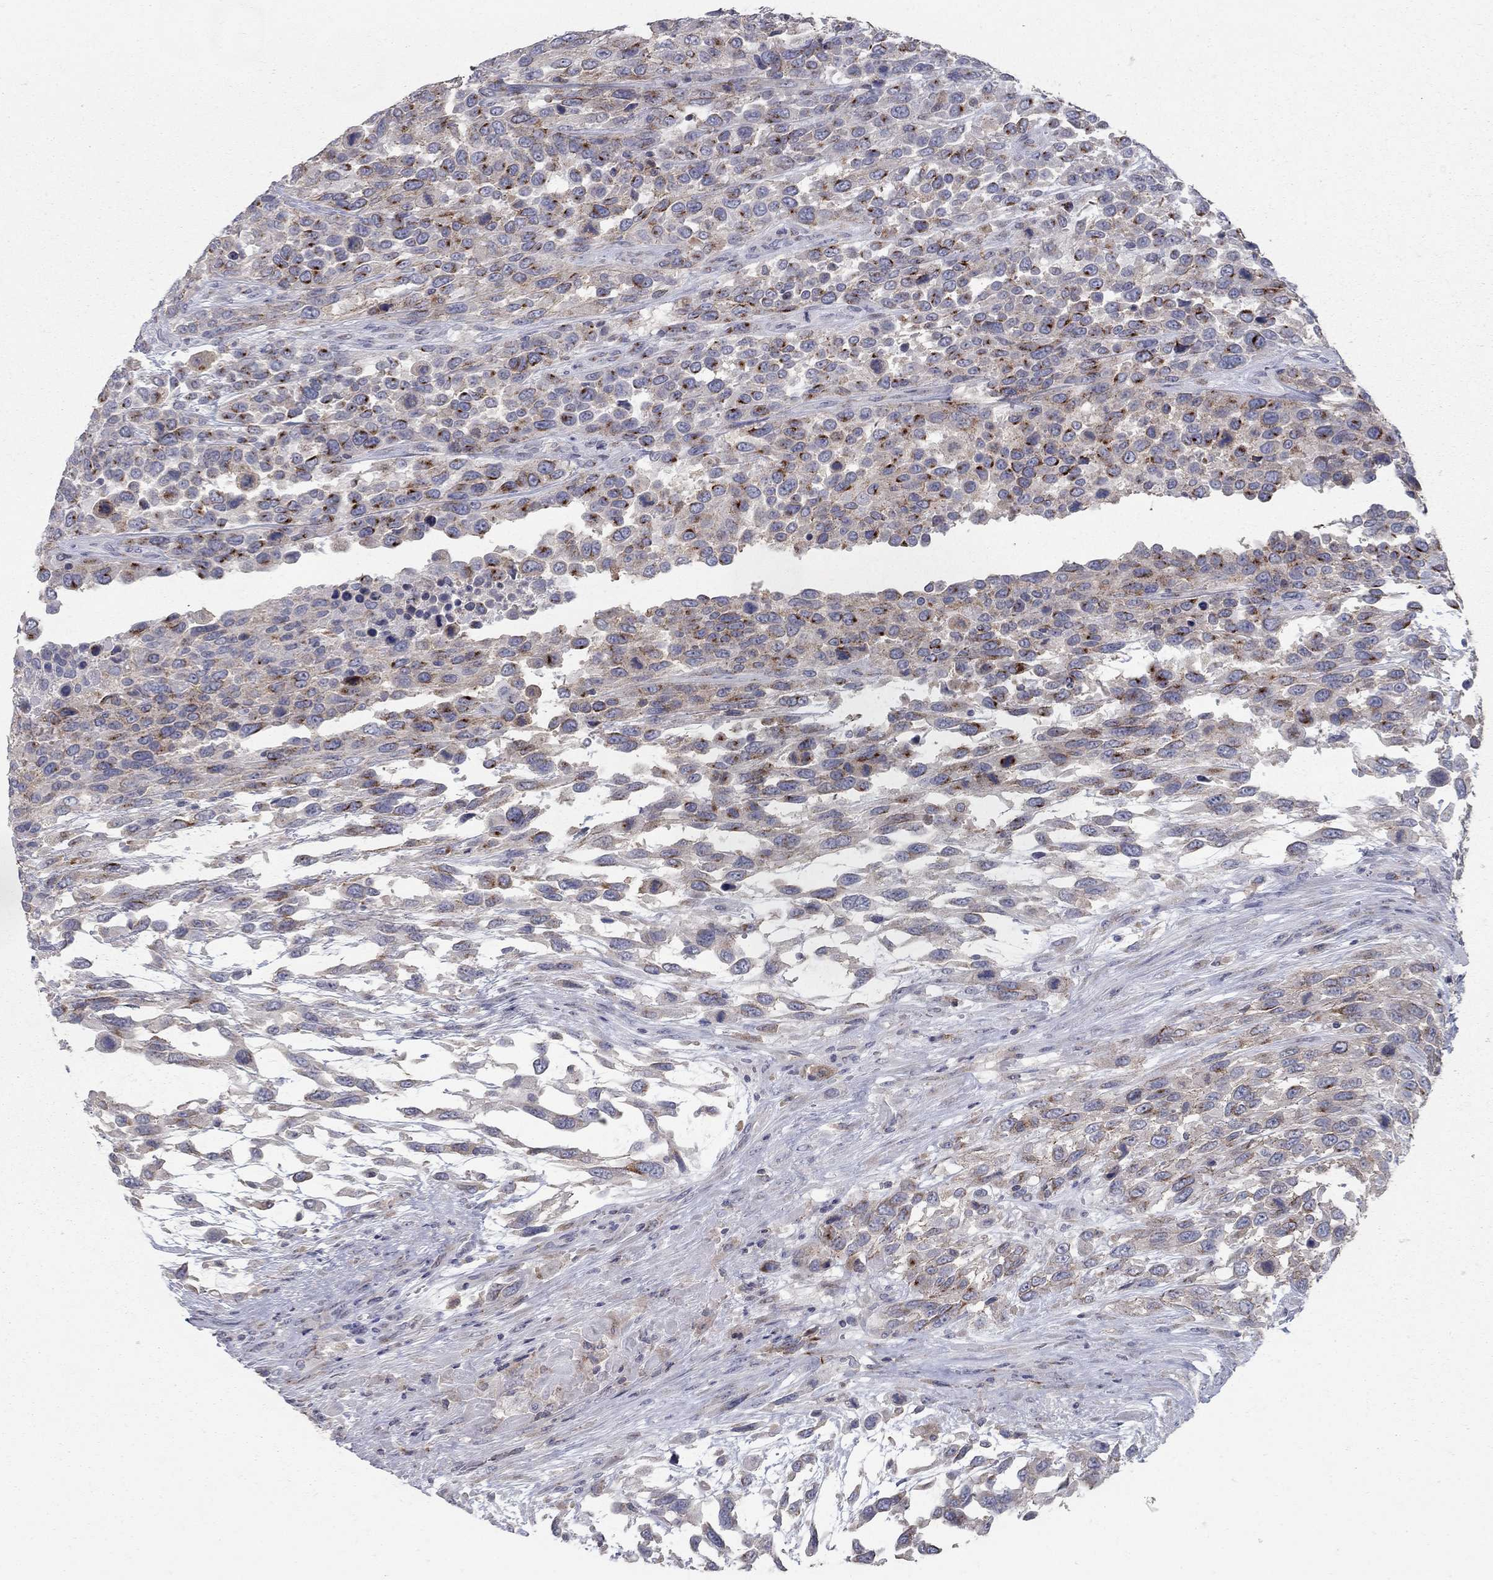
{"staining": {"intensity": "strong", "quantity": "25%-75%", "location": "cytoplasmic/membranous"}, "tissue": "urothelial cancer", "cell_type": "Tumor cells", "image_type": "cancer", "snomed": [{"axis": "morphology", "description": "Urothelial carcinoma, High grade"}, {"axis": "topography", "description": "Urinary bladder"}], "caption": "Immunohistochemistry image of neoplastic tissue: urothelial cancer stained using IHC shows high levels of strong protein expression localized specifically in the cytoplasmic/membranous of tumor cells, appearing as a cytoplasmic/membranous brown color.", "gene": "KIAA0319L", "patient": {"sex": "female", "age": 70}}